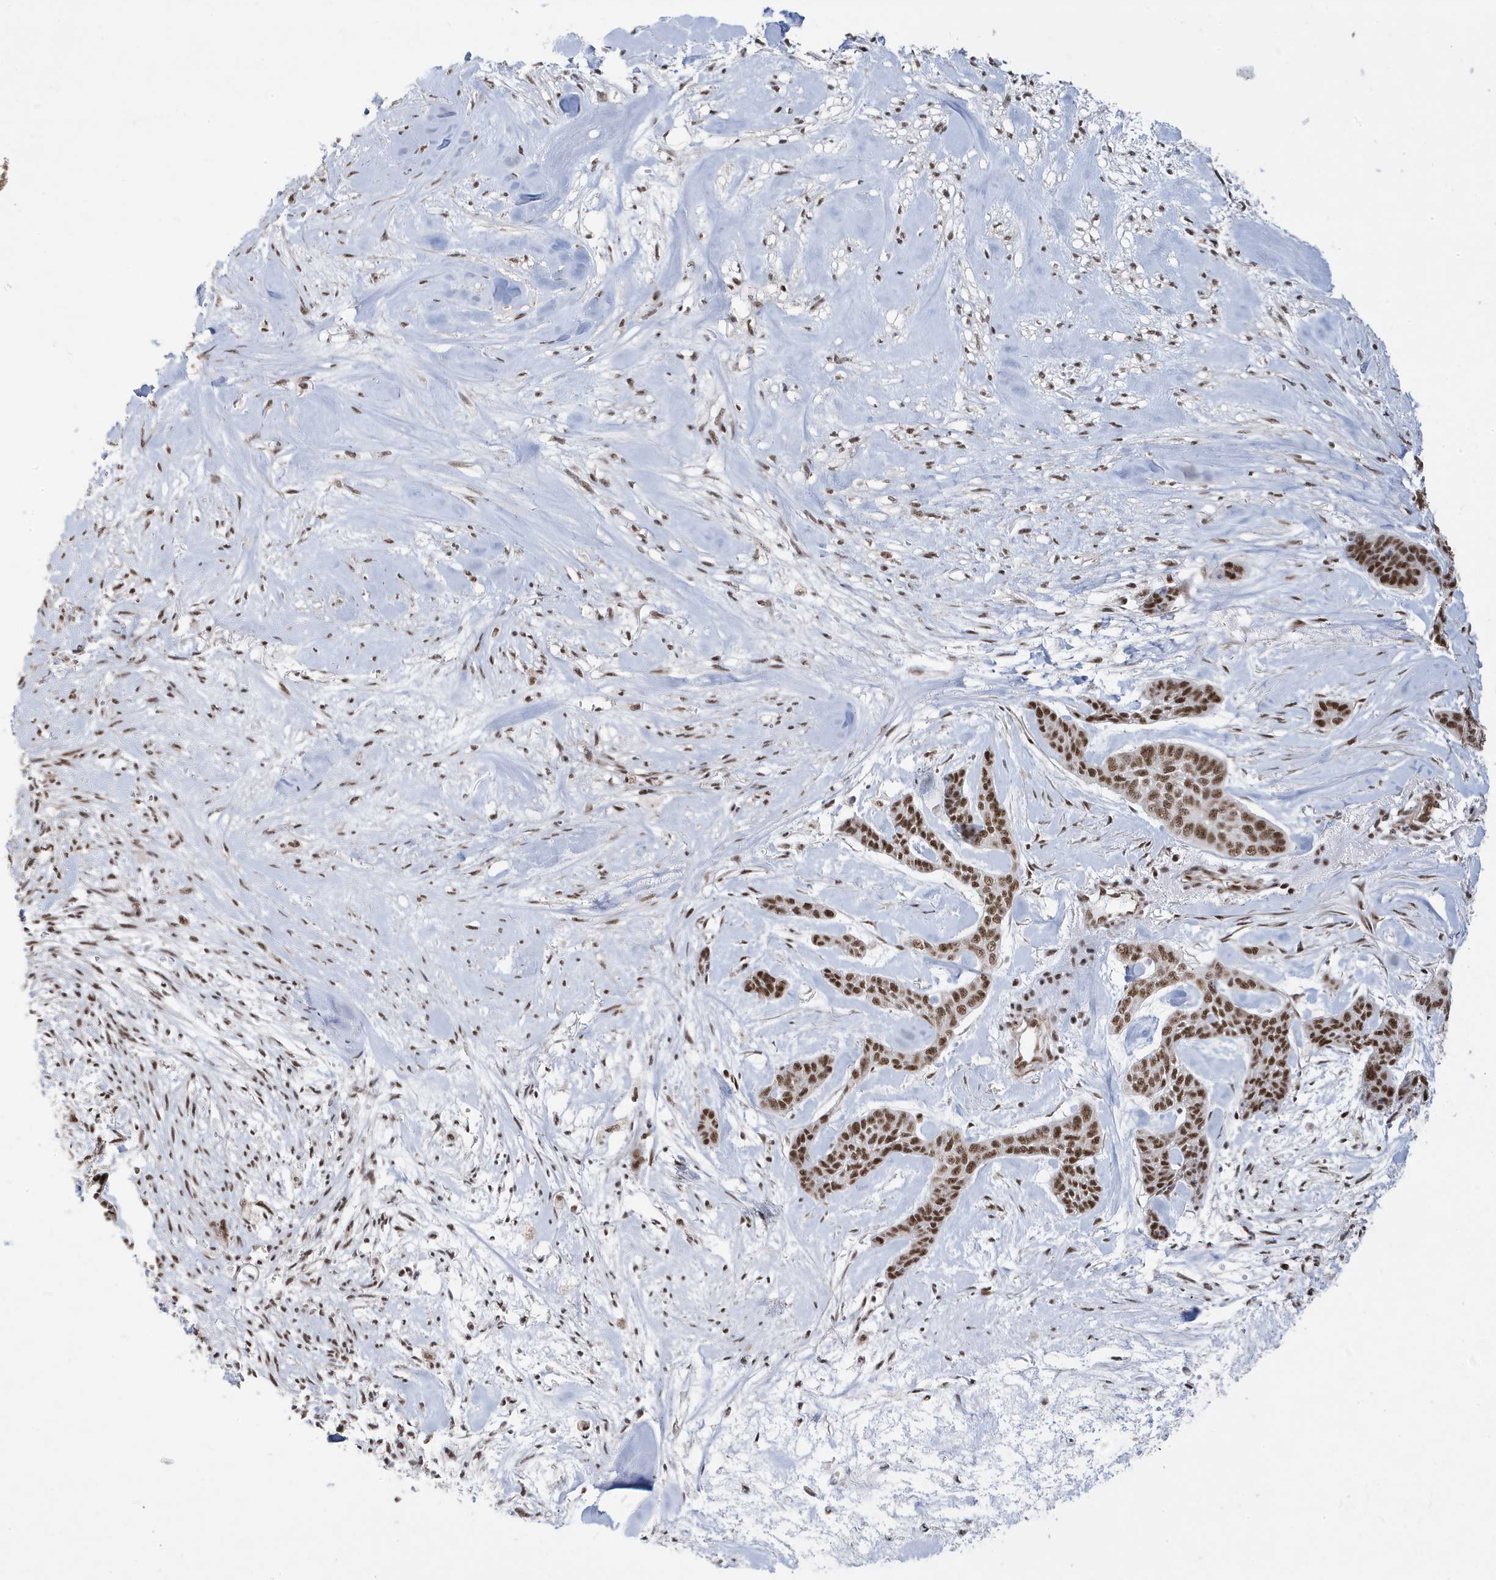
{"staining": {"intensity": "strong", "quantity": ">75%", "location": "nuclear"}, "tissue": "skin cancer", "cell_type": "Tumor cells", "image_type": "cancer", "snomed": [{"axis": "morphology", "description": "Basal cell carcinoma"}, {"axis": "topography", "description": "Skin"}], "caption": "Basal cell carcinoma (skin) was stained to show a protein in brown. There is high levels of strong nuclear positivity in about >75% of tumor cells.", "gene": "MTREX", "patient": {"sex": "female", "age": 64}}